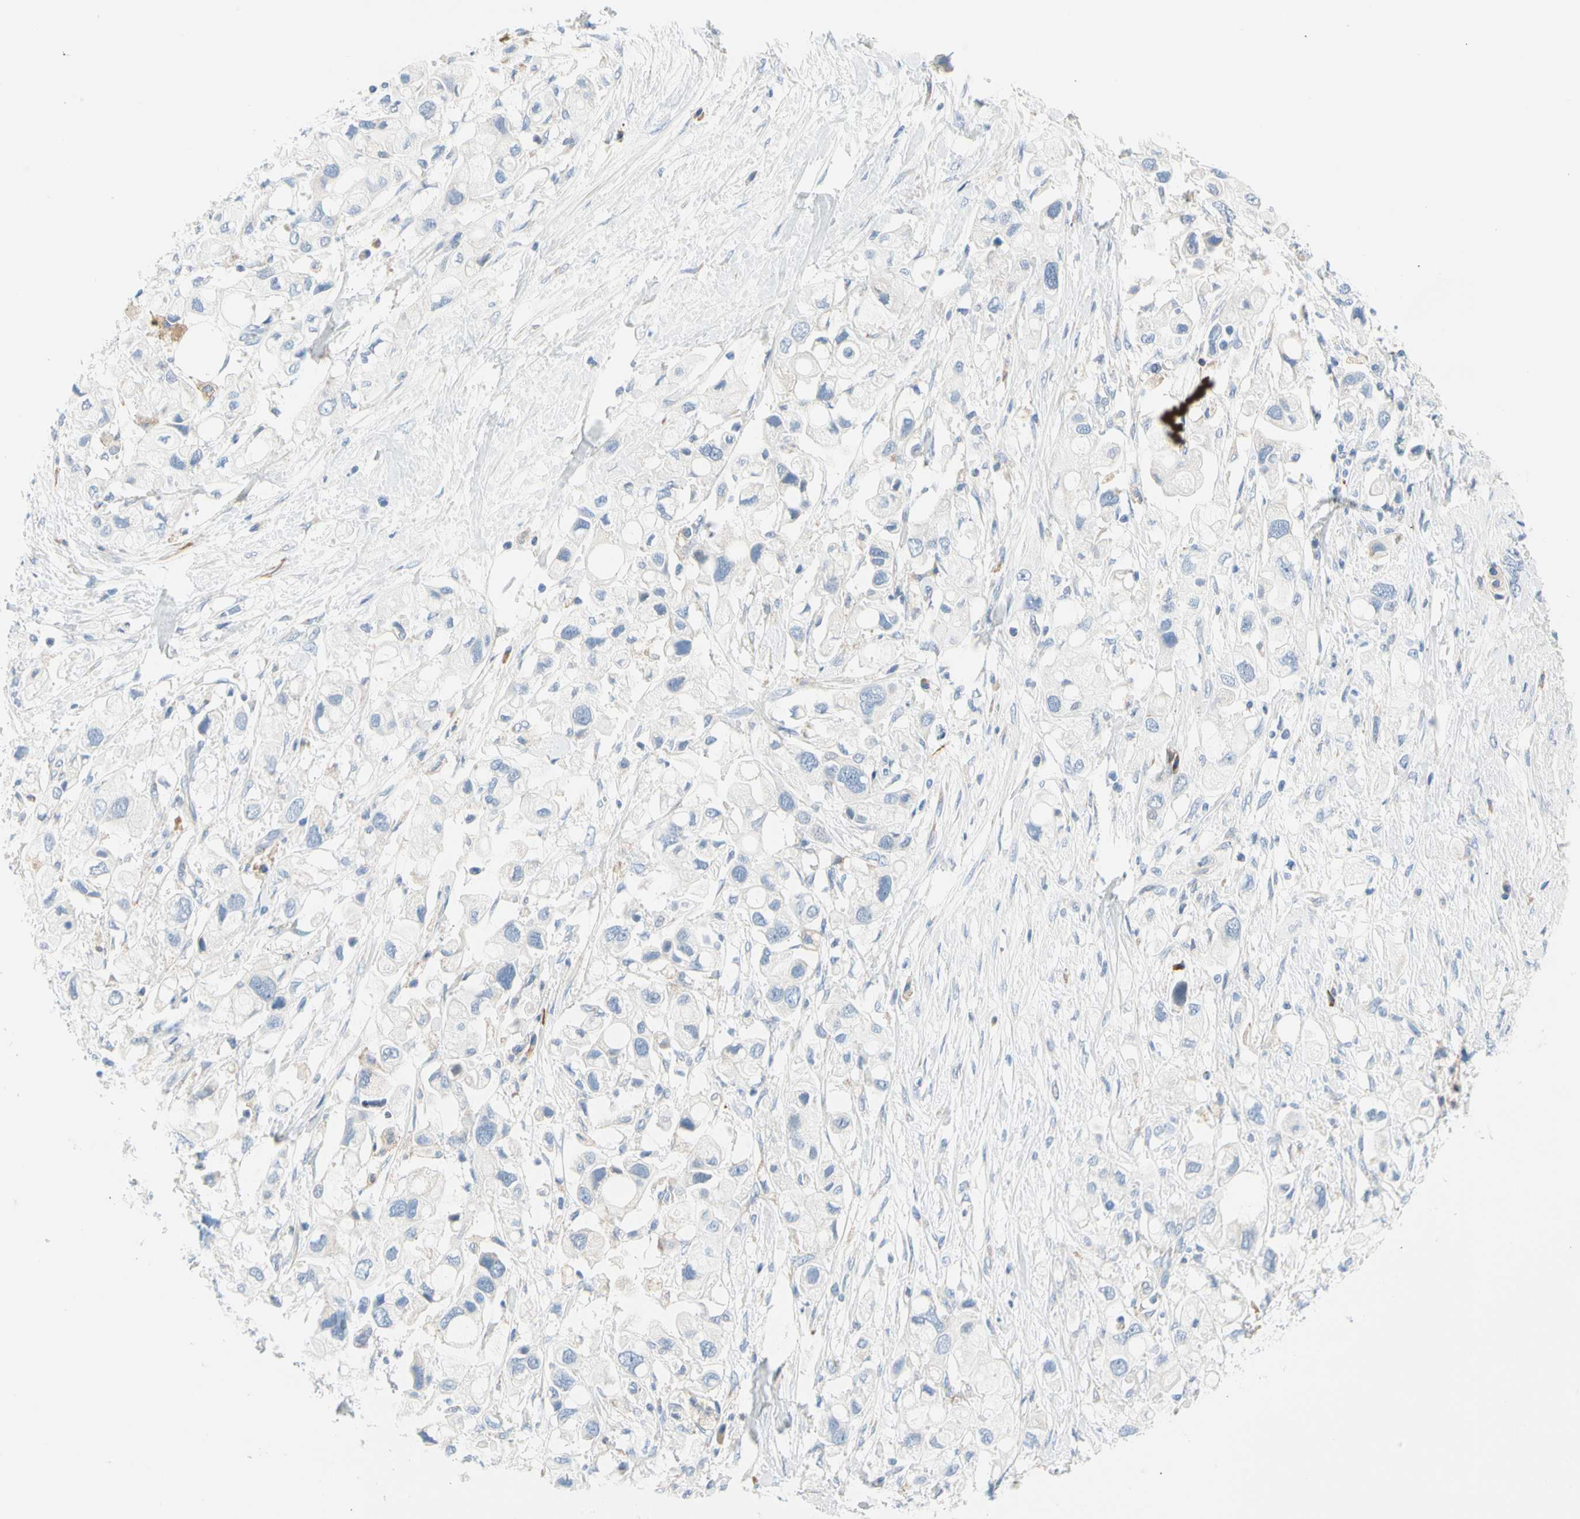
{"staining": {"intensity": "negative", "quantity": "none", "location": "none"}, "tissue": "pancreatic cancer", "cell_type": "Tumor cells", "image_type": "cancer", "snomed": [{"axis": "morphology", "description": "Adenocarcinoma, NOS"}, {"axis": "topography", "description": "Pancreas"}], "caption": "Pancreatic cancer (adenocarcinoma) stained for a protein using immunohistochemistry reveals no positivity tumor cells.", "gene": "STXBP1", "patient": {"sex": "female", "age": 56}}